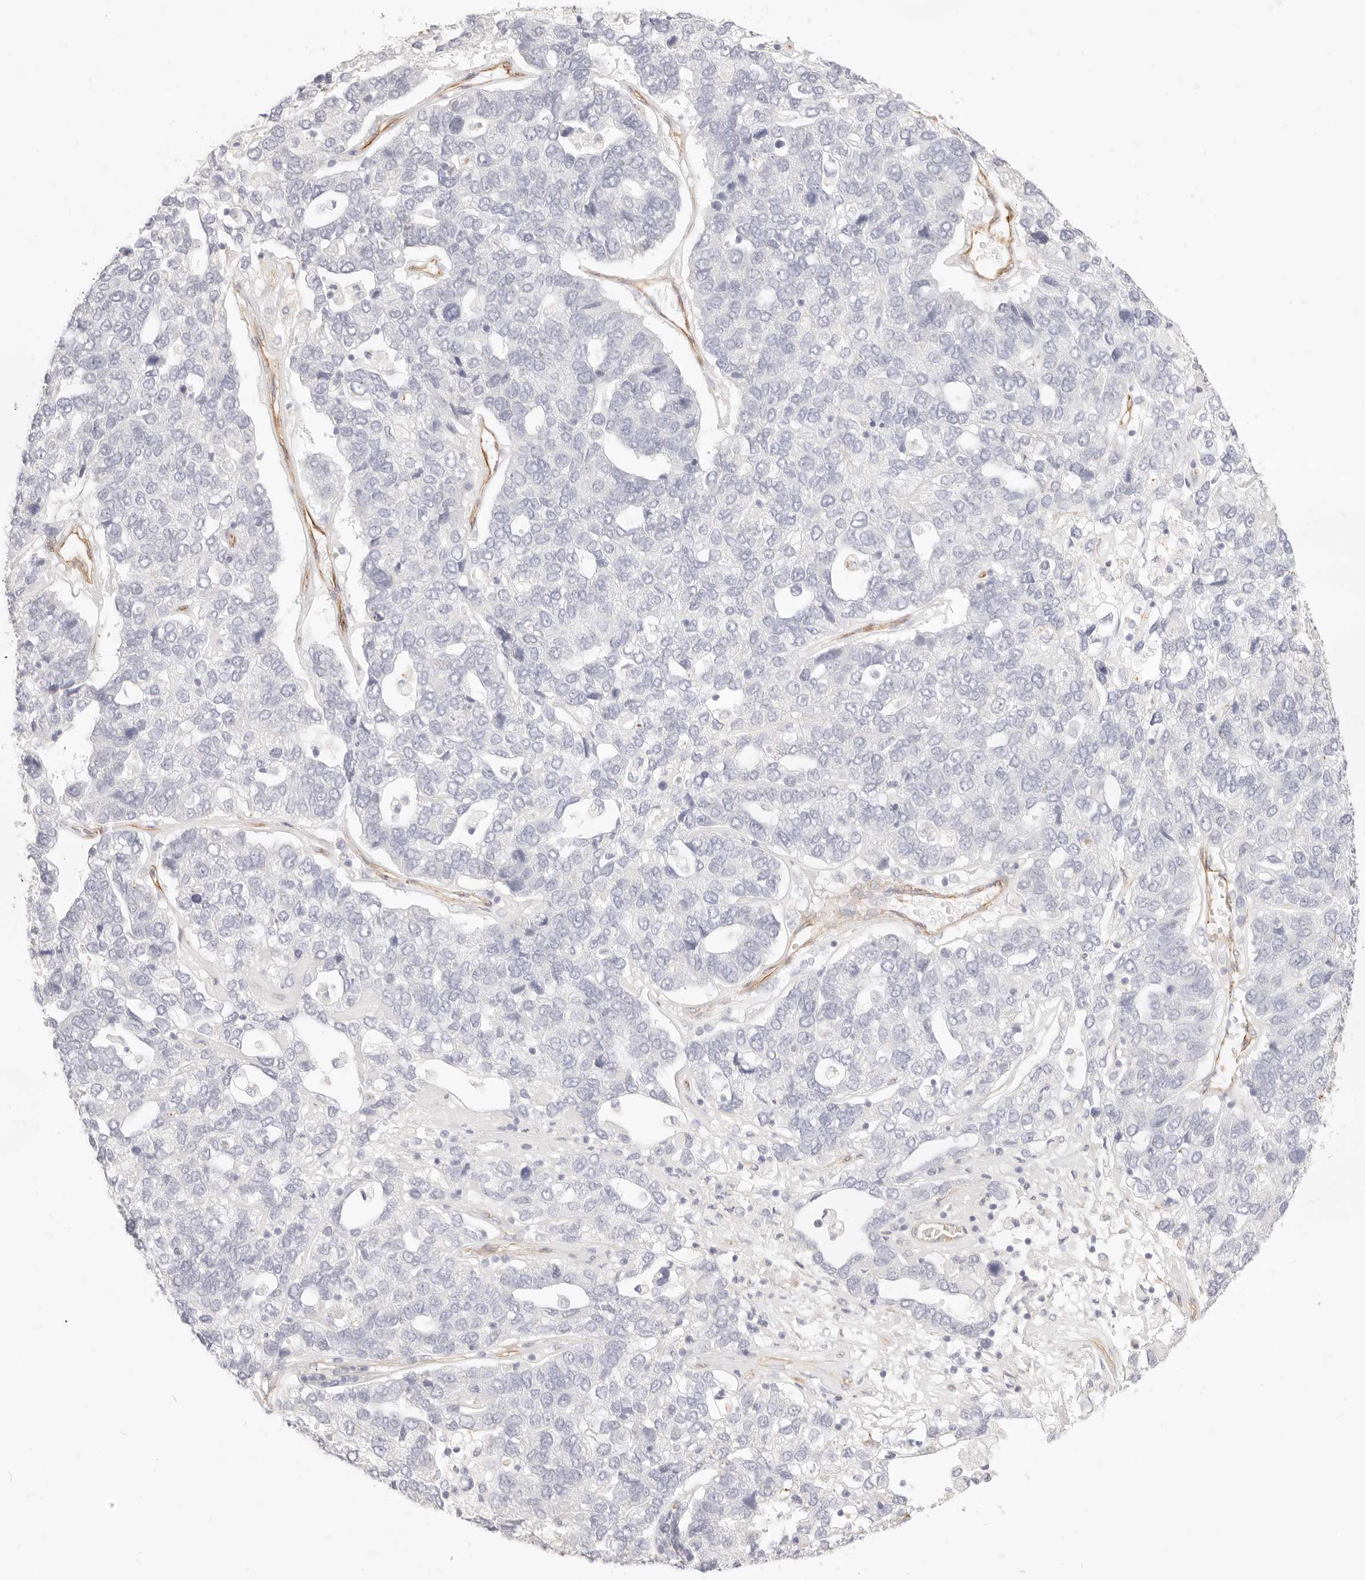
{"staining": {"intensity": "negative", "quantity": "none", "location": "none"}, "tissue": "pancreatic cancer", "cell_type": "Tumor cells", "image_type": "cancer", "snomed": [{"axis": "morphology", "description": "Adenocarcinoma, NOS"}, {"axis": "topography", "description": "Pancreas"}], "caption": "A high-resolution micrograph shows IHC staining of pancreatic cancer, which reveals no significant expression in tumor cells.", "gene": "NUS1", "patient": {"sex": "female", "age": 61}}